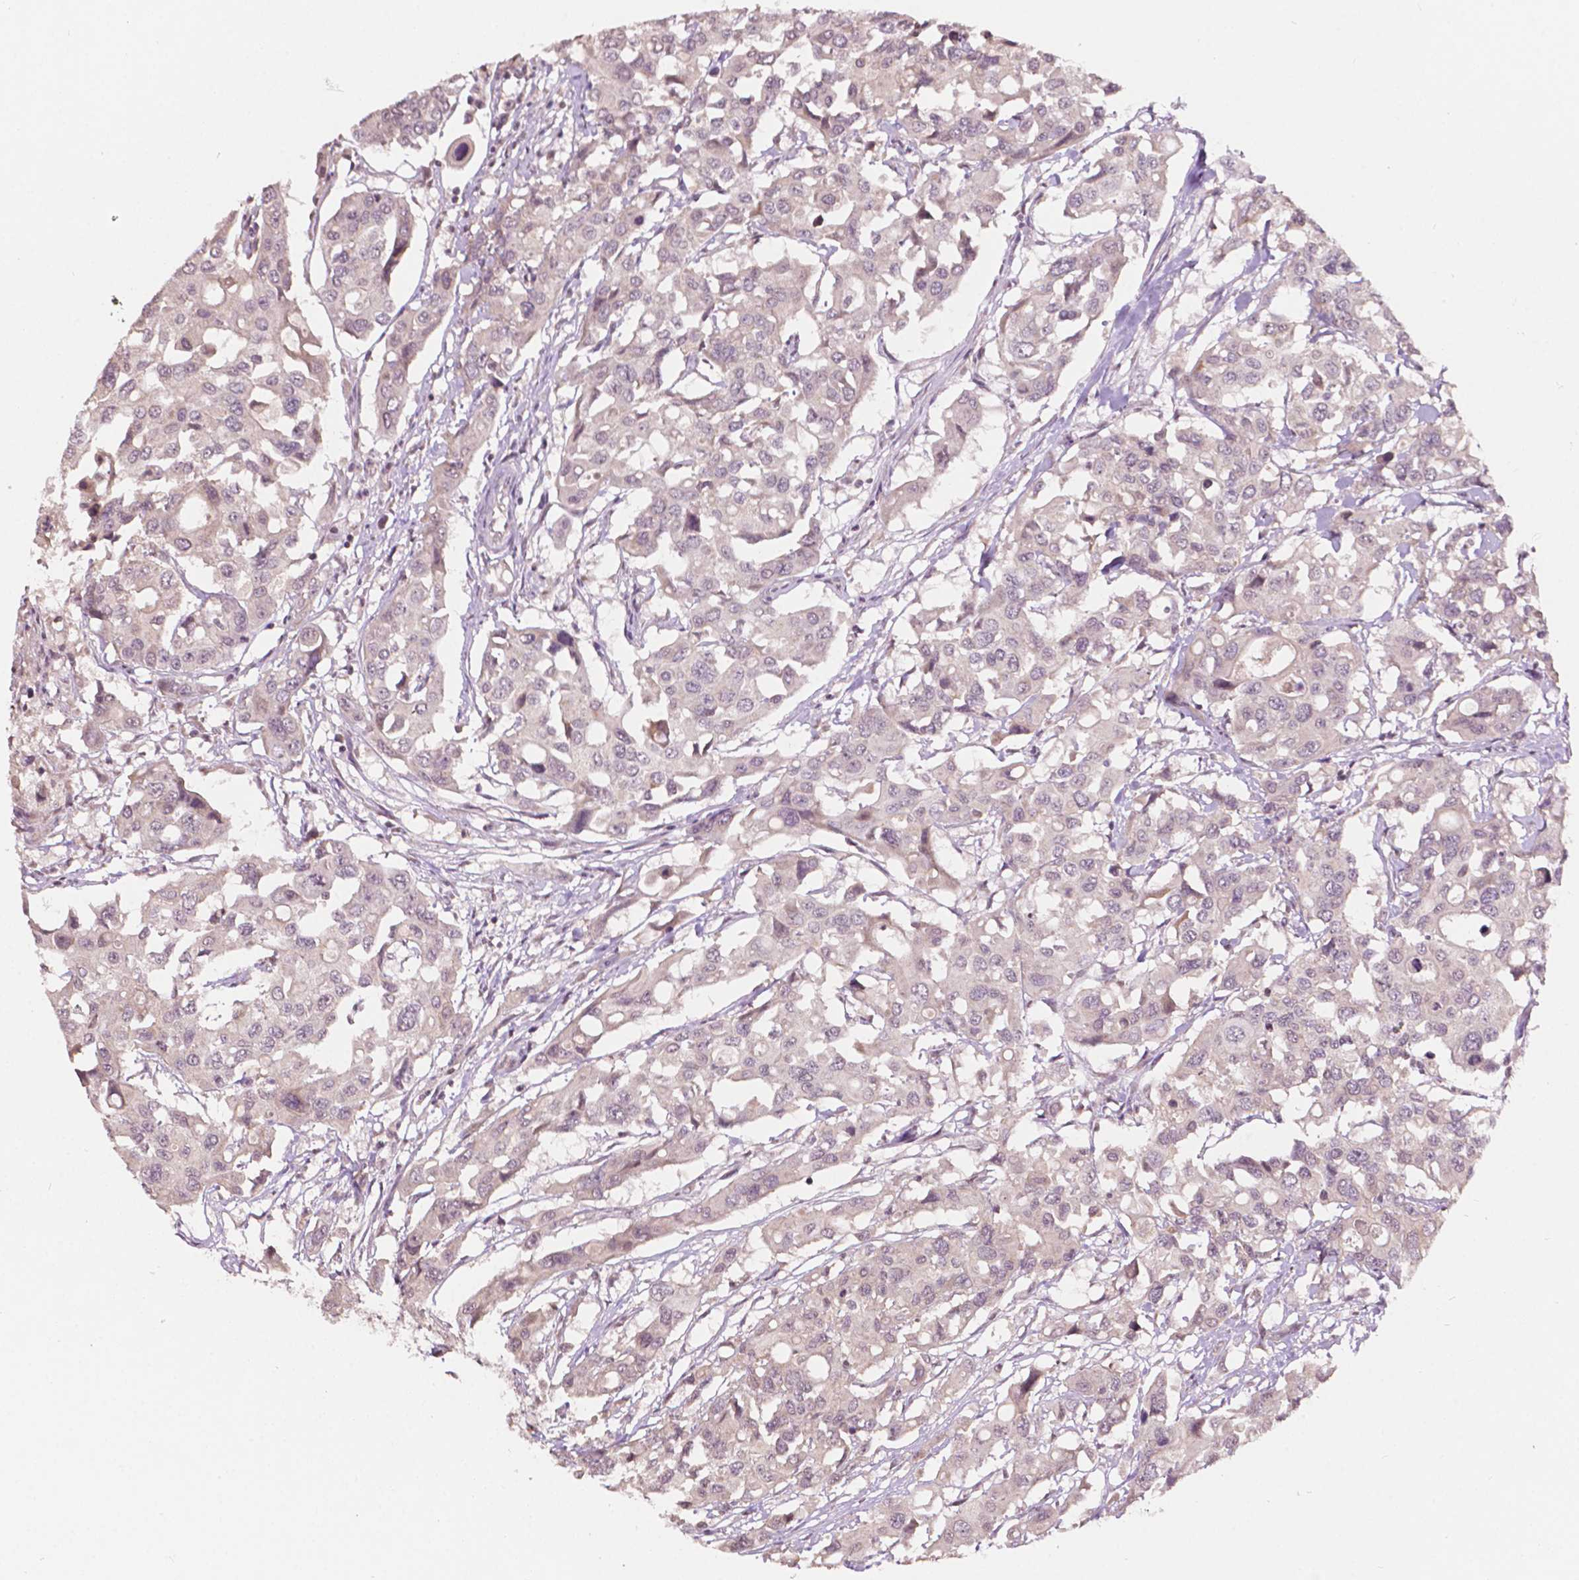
{"staining": {"intensity": "negative", "quantity": "none", "location": "none"}, "tissue": "colorectal cancer", "cell_type": "Tumor cells", "image_type": "cancer", "snomed": [{"axis": "morphology", "description": "Adenocarcinoma, NOS"}, {"axis": "topography", "description": "Colon"}], "caption": "Adenocarcinoma (colorectal) stained for a protein using immunohistochemistry reveals no staining tumor cells.", "gene": "NOS1AP", "patient": {"sex": "male", "age": 77}}